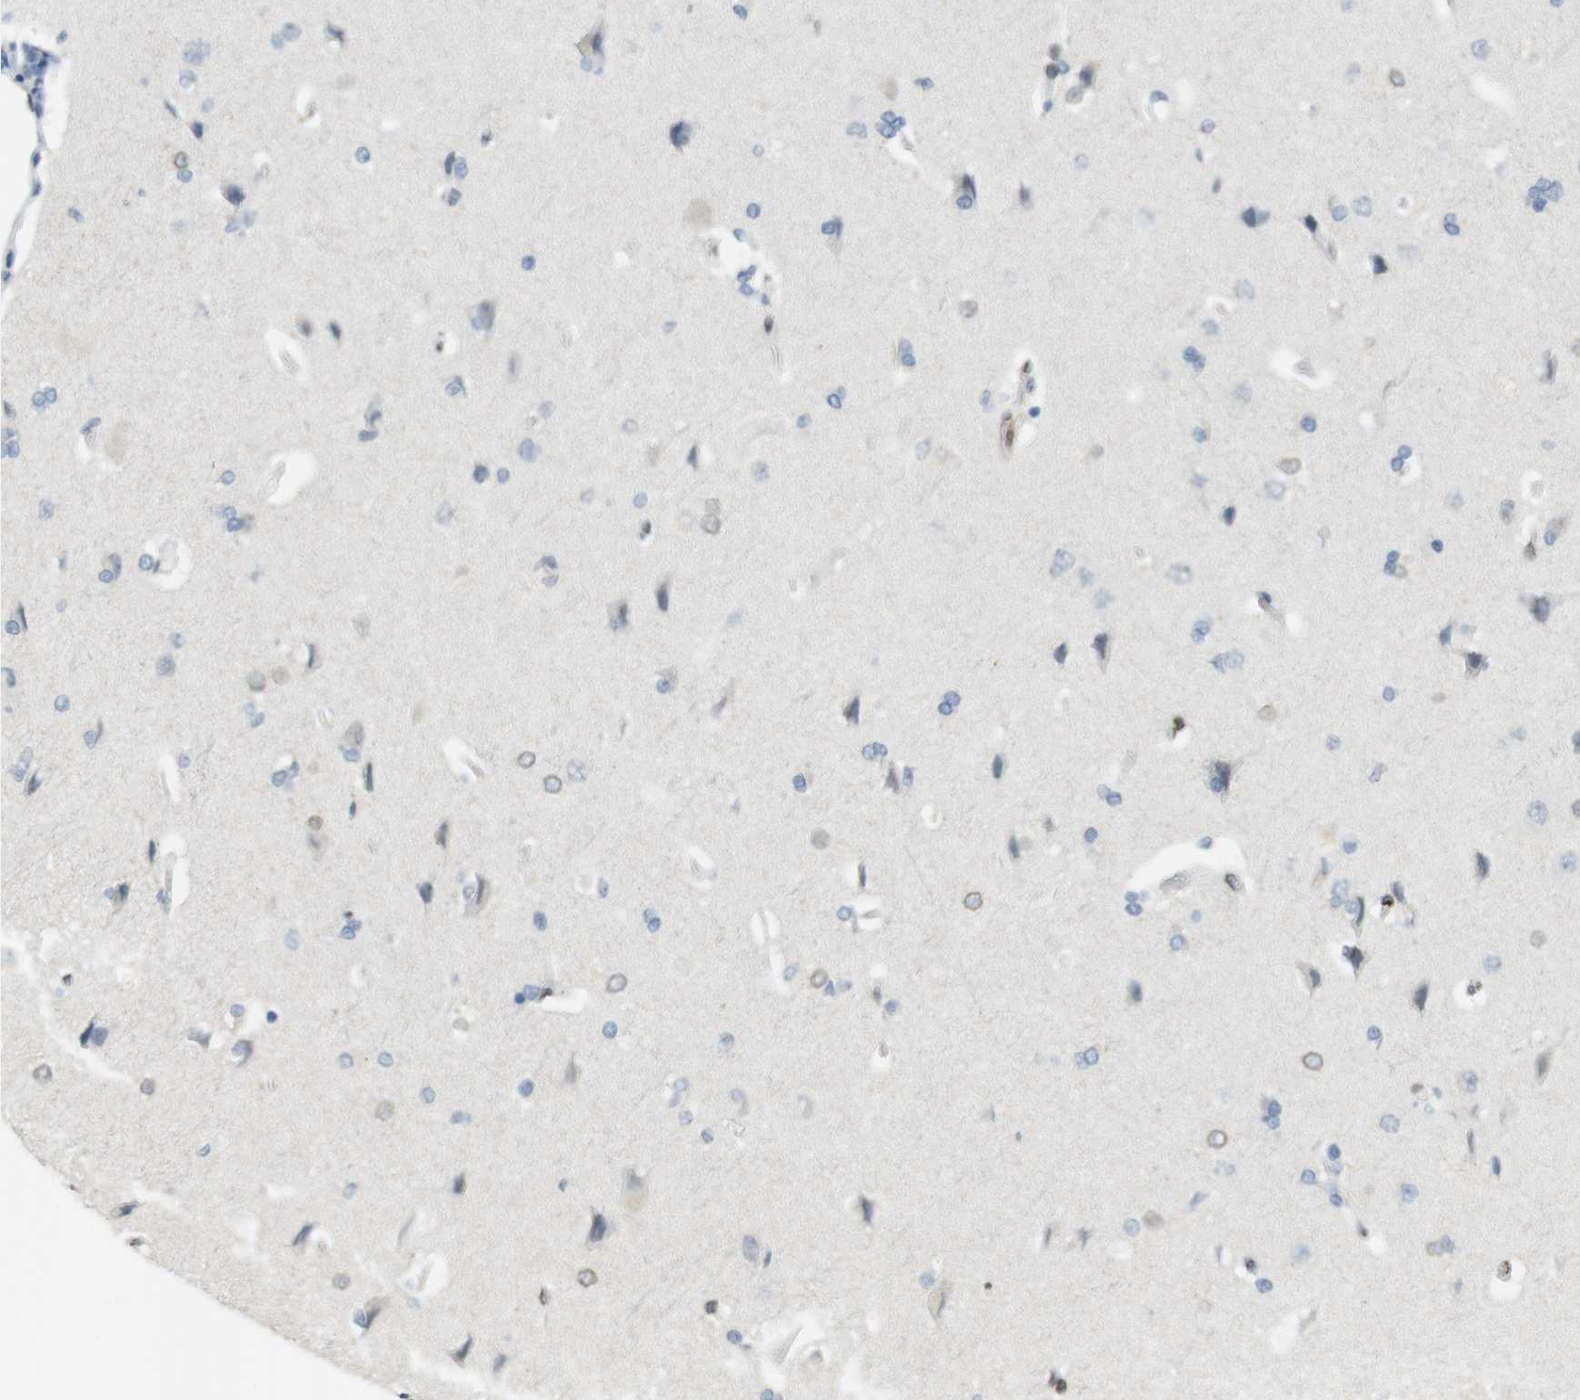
{"staining": {"intensity": "moderate", "quantity": "25%-75%", "location": "cytoplasmic/membranous"}, "tissue": "cerebral cortex", "cell_type": "Endothelial cells", "image_type": "normal", "snomed": [{"axis": "morphology", "description": "Normal tissue, NOS"}, {"axis": "topography", "description": "Cerebral cortex"}], "caption": "About 25%-75% of endothelial cells in normal cerebral cortex demonstrate moderate cytoplasmic/membranous protein staining as visualized by brown immunohistochemical staining.", "gene": "ARL6IP6", "patient": {"sex": "male", "age": 62}}